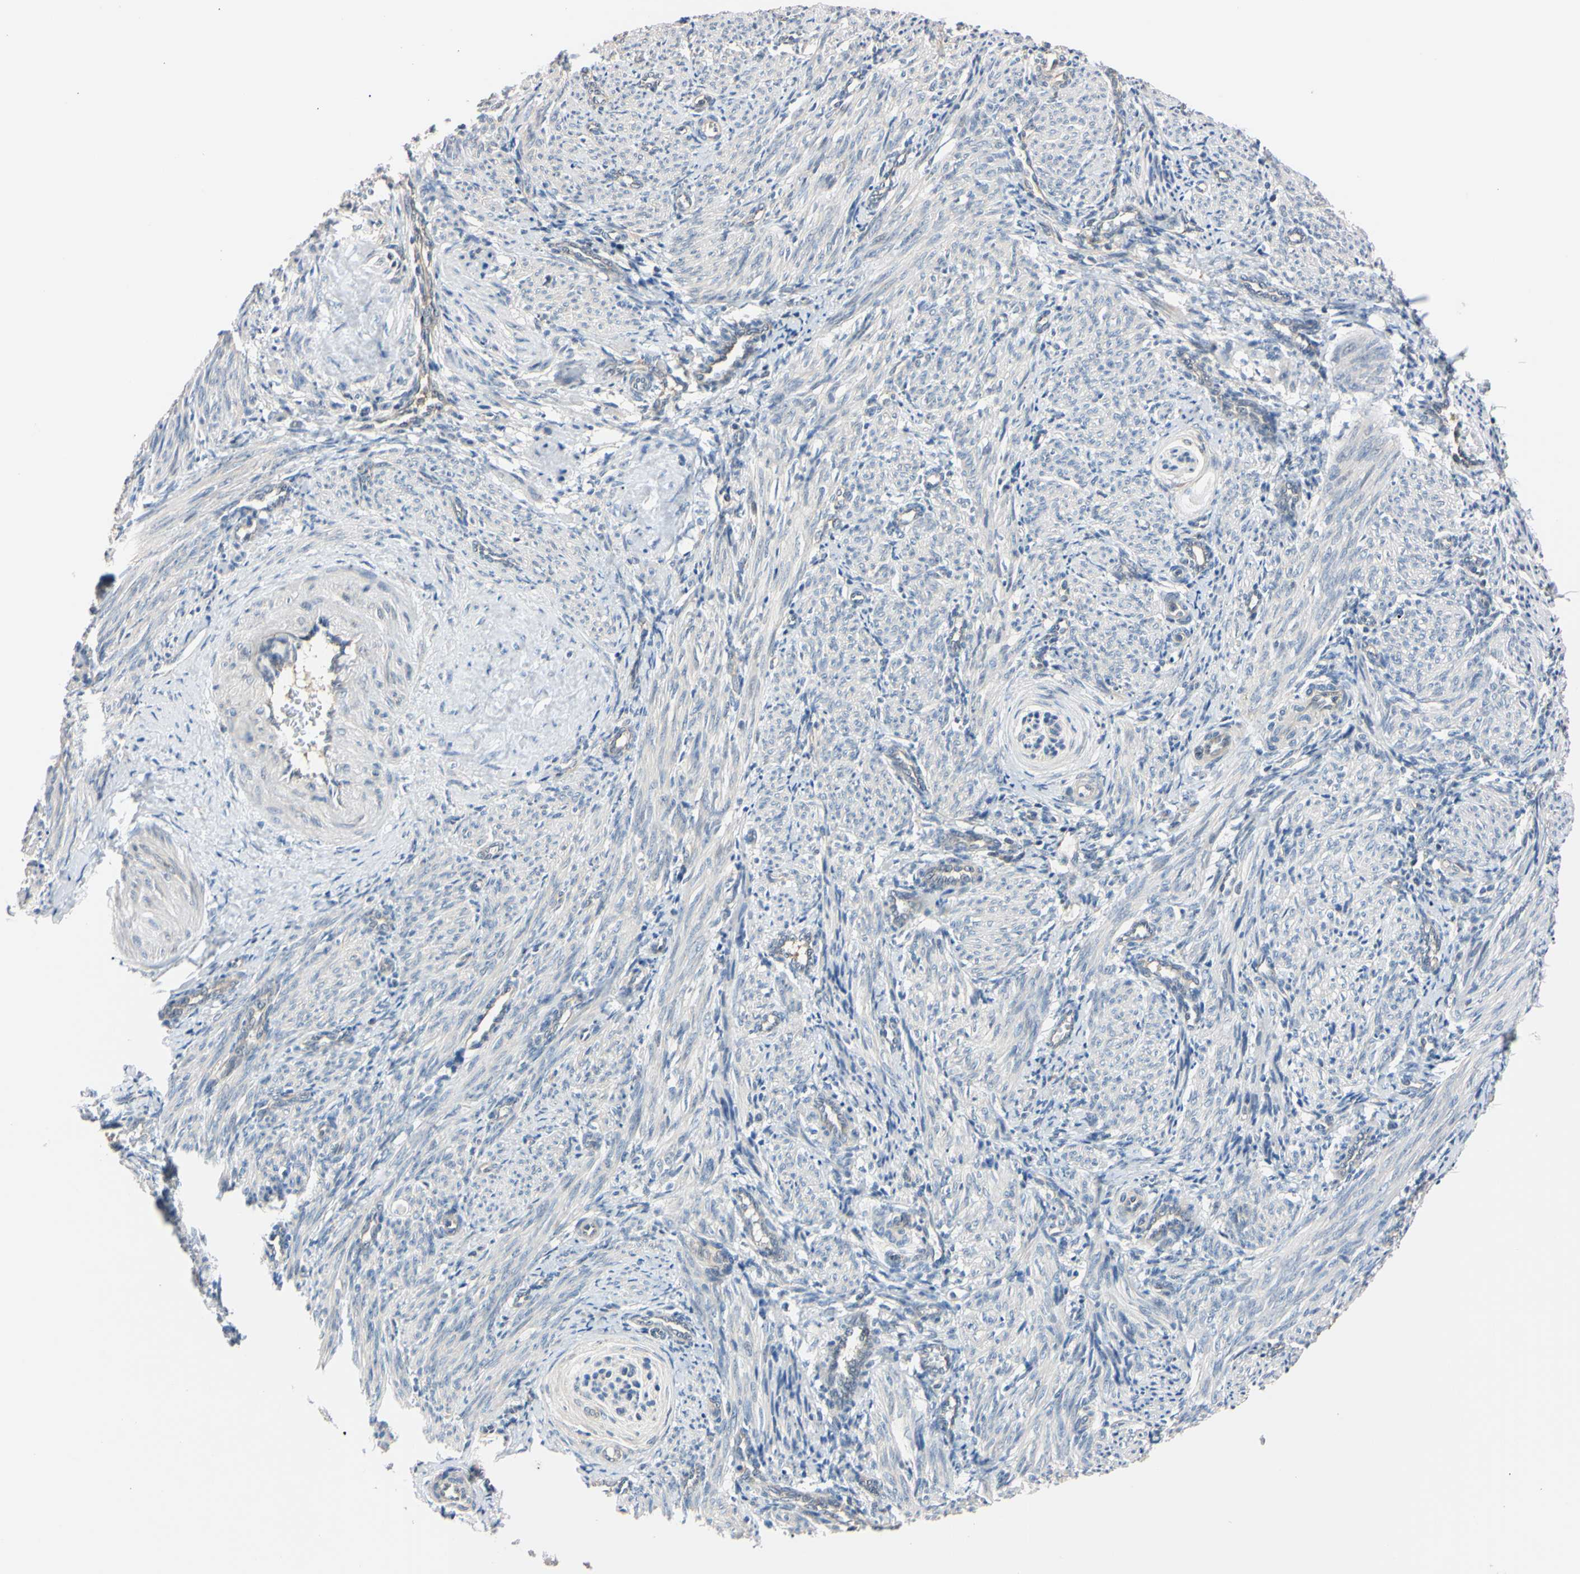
{"staining": {"intensity": "negative", "quantity": "none", "location": "none"}, "tissue": "smooth muscle", "cell_type": "Smooth muscle cells", "image_type": "normal", "snomed": [{"axis": "morphology", "description": "Normal tissue, NOS"}, {"axis": "topography", "description": "Endometrium"}], "caption": "A high-resolution photomicrograph shows immunohistochemistry (IHC) staining of unremarkable smooth muscle, which shows no significant expression in smooth muscle cells. Nuclei are stained in blue.", "gene": "RARS1", "patient": {"sex": "female", "age": 33}}